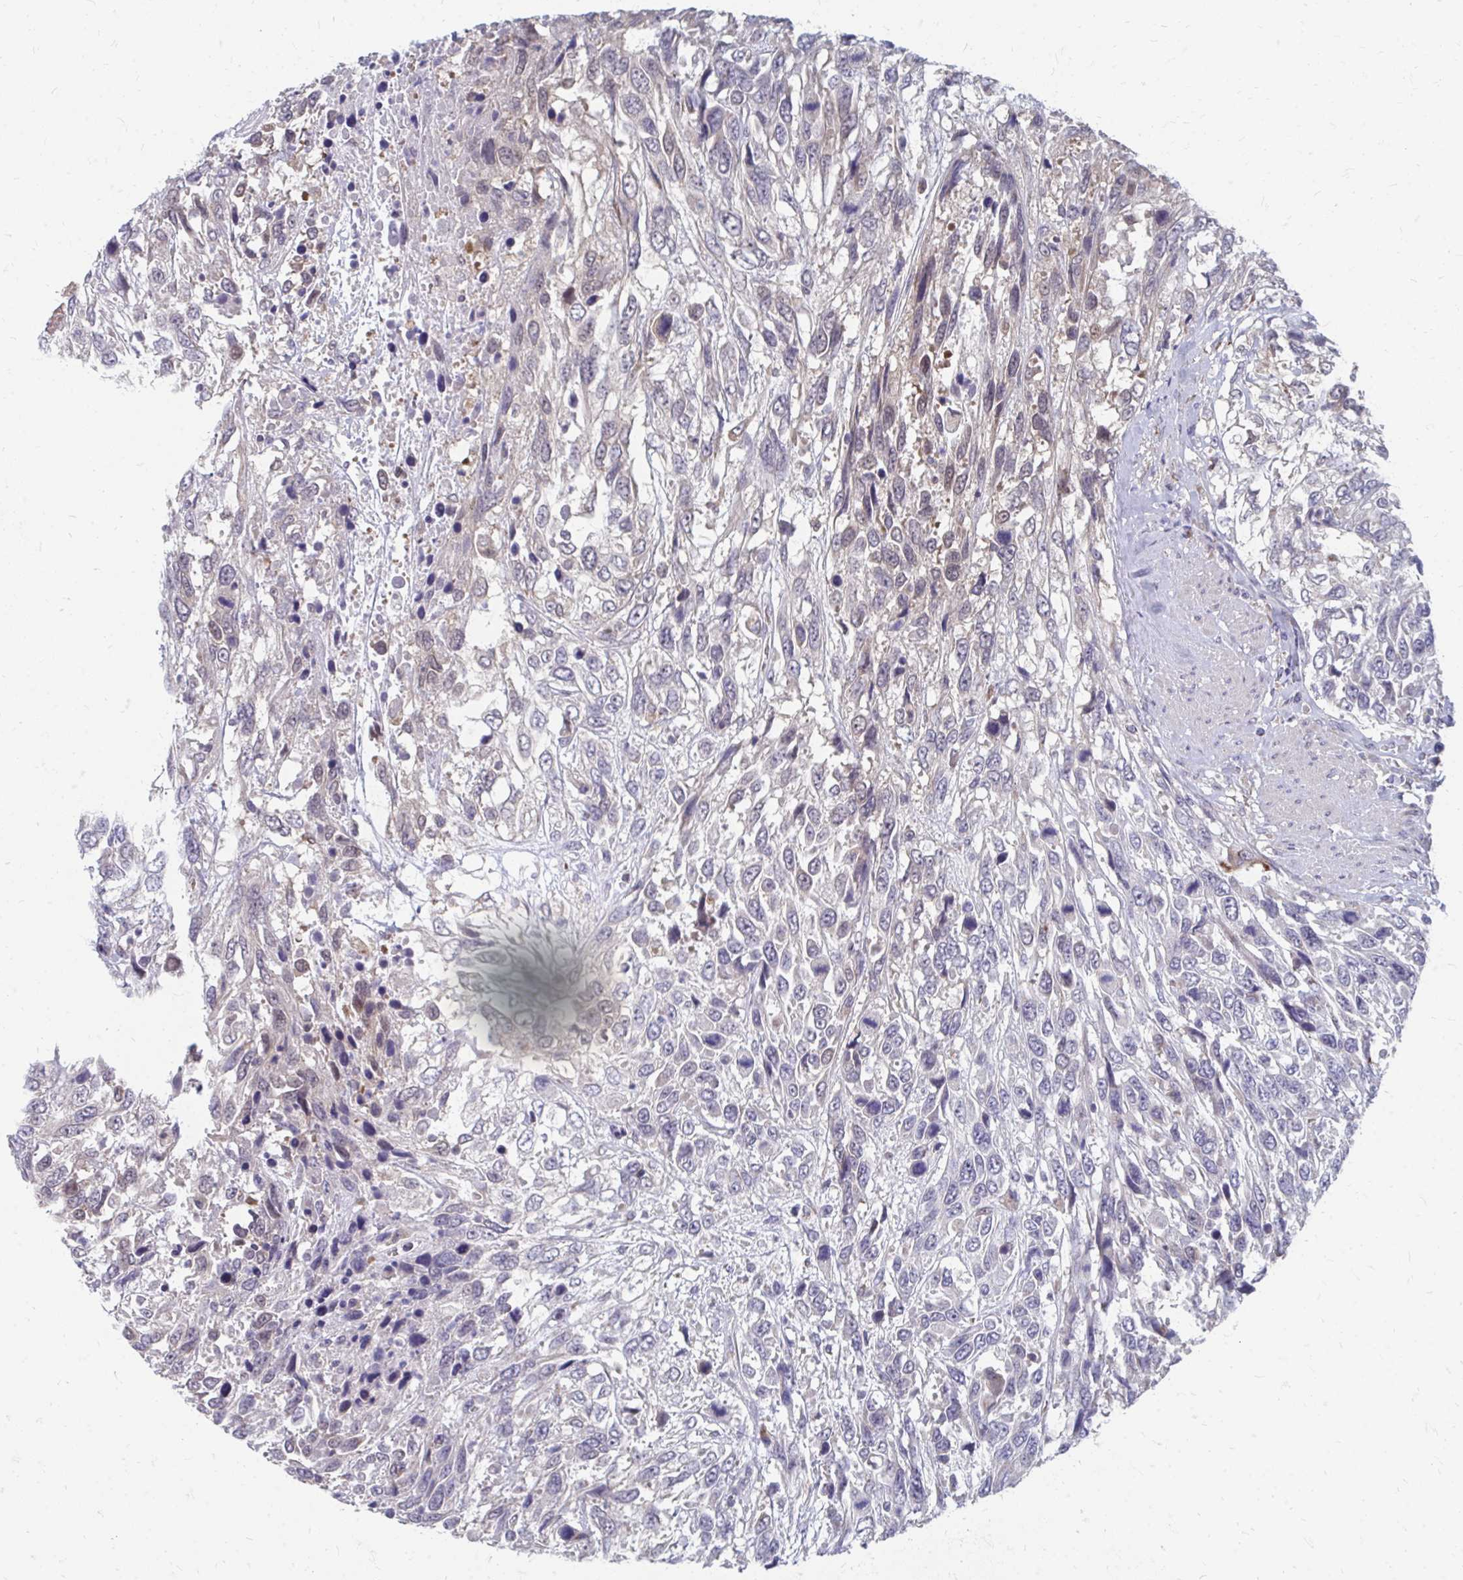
{"staining": {"intensity": "negative", "quantity": "none", "location": "none"}, "tissue": "urothelial cancer", "cell_type": "Tumor cells", "image_type": "cancer", "snomed": [{"axis": "morphology", "description": "Urothelial carcinoma, High grade"}, {"axis": "topography", "description": "Urinary bladder"}], "caption": "This is an immunohistochemistry histopathology image of urothelial cancer. There is no expression in tumor cells.", "gene": "PABIR3", "patient": {"sex": "female", "age": 70}}